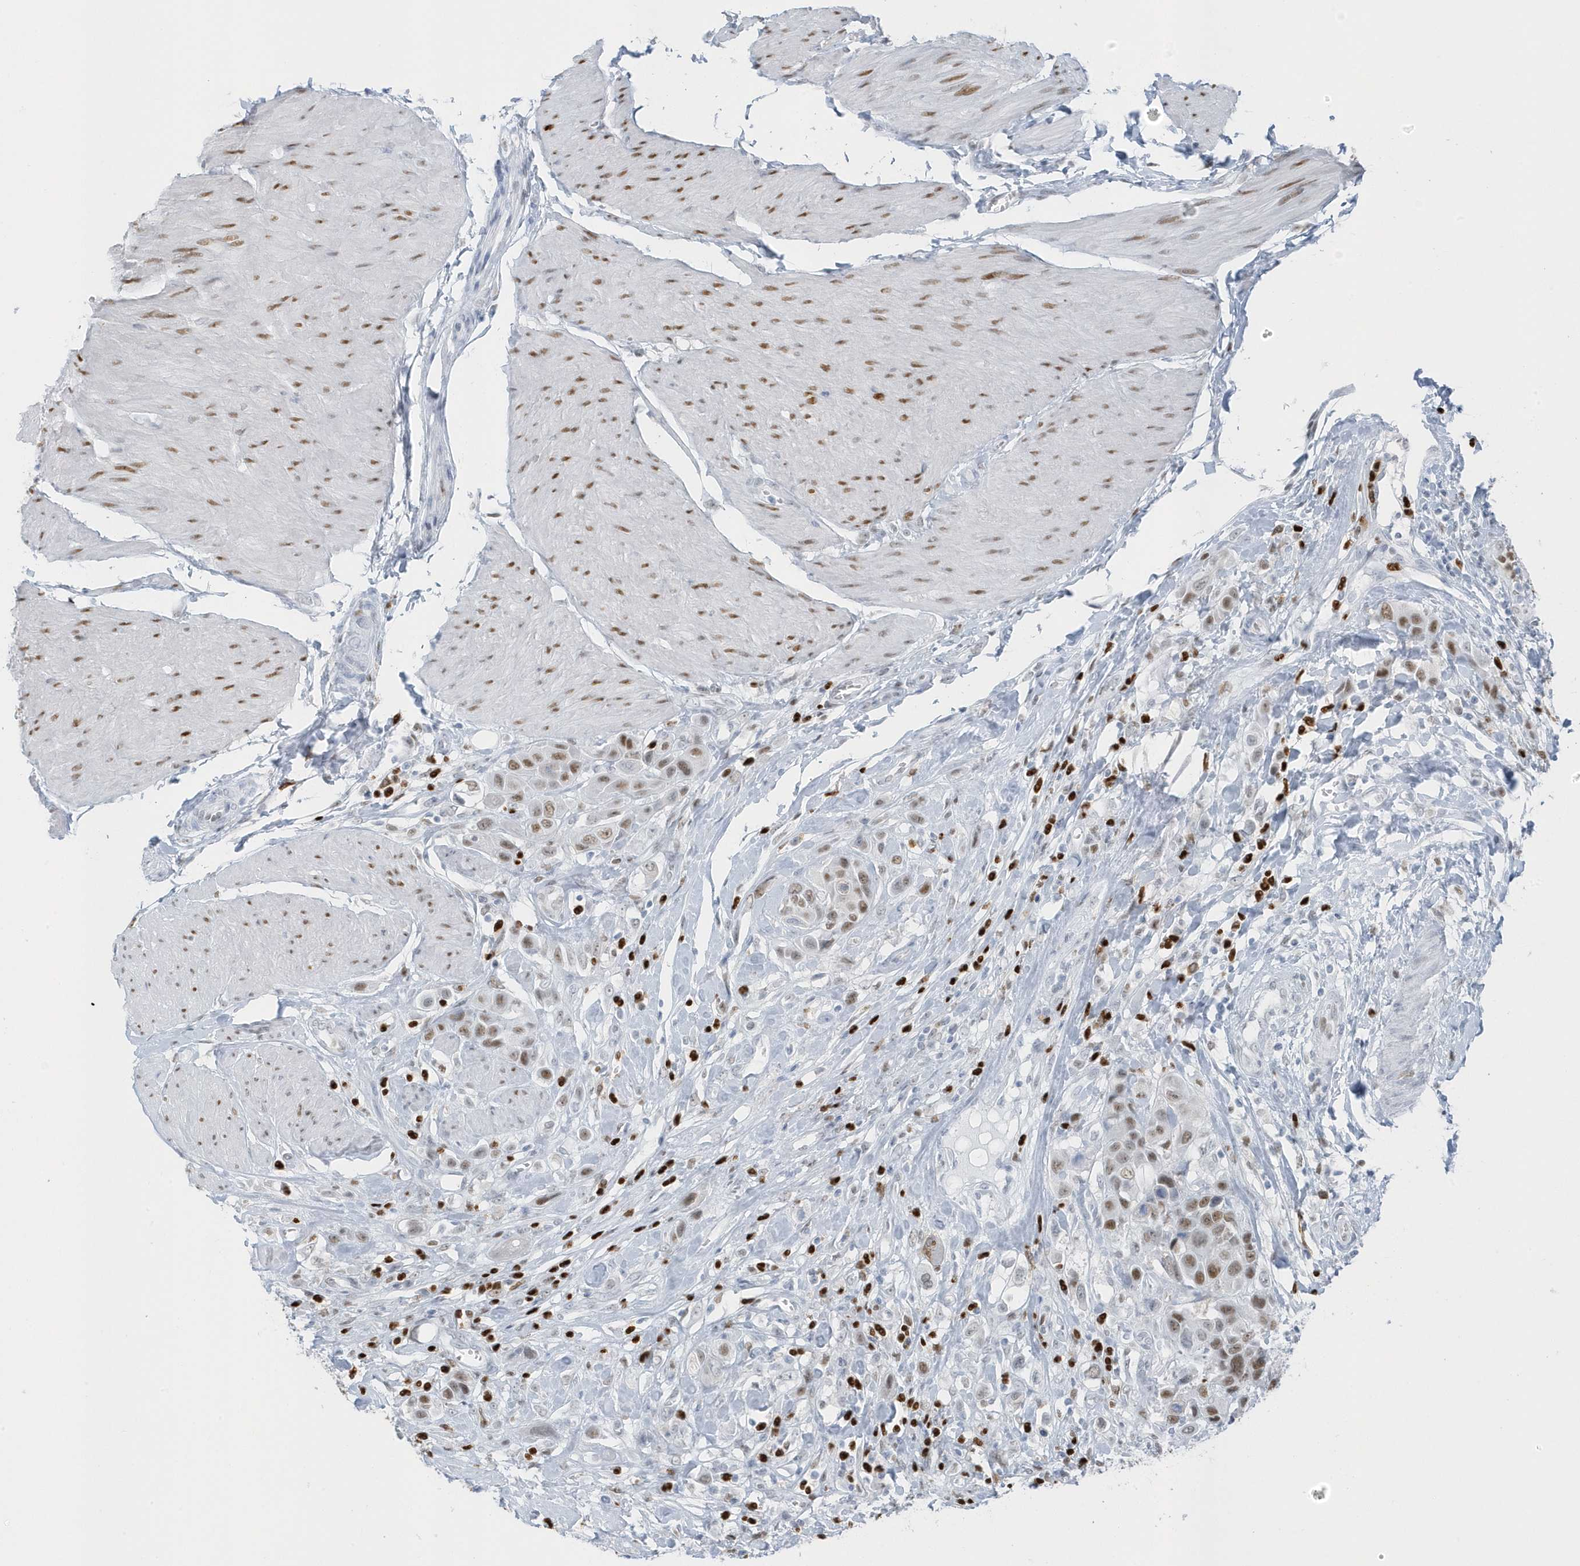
{"staining": {"intensity": "moderate", "quantity": ">75%", "location": "nuclear"}, "tissue": "urothelial cancer", "cell_type": "Tumor cells", "image_type": "cancer", "snomed": [{"axis": "morphology", "description": "Urothelial carcinoma, High grade"}, {"axis": "topography", "description": "Urinary bladder"}], "caption": "Protein expression analysis of human urothelial carcinoma (high-grade) reveals moderate nuclear expression in about >75% of tumor cells.", "gene": "SMIM34", "patient": {"sex": "male", "age": 50}}